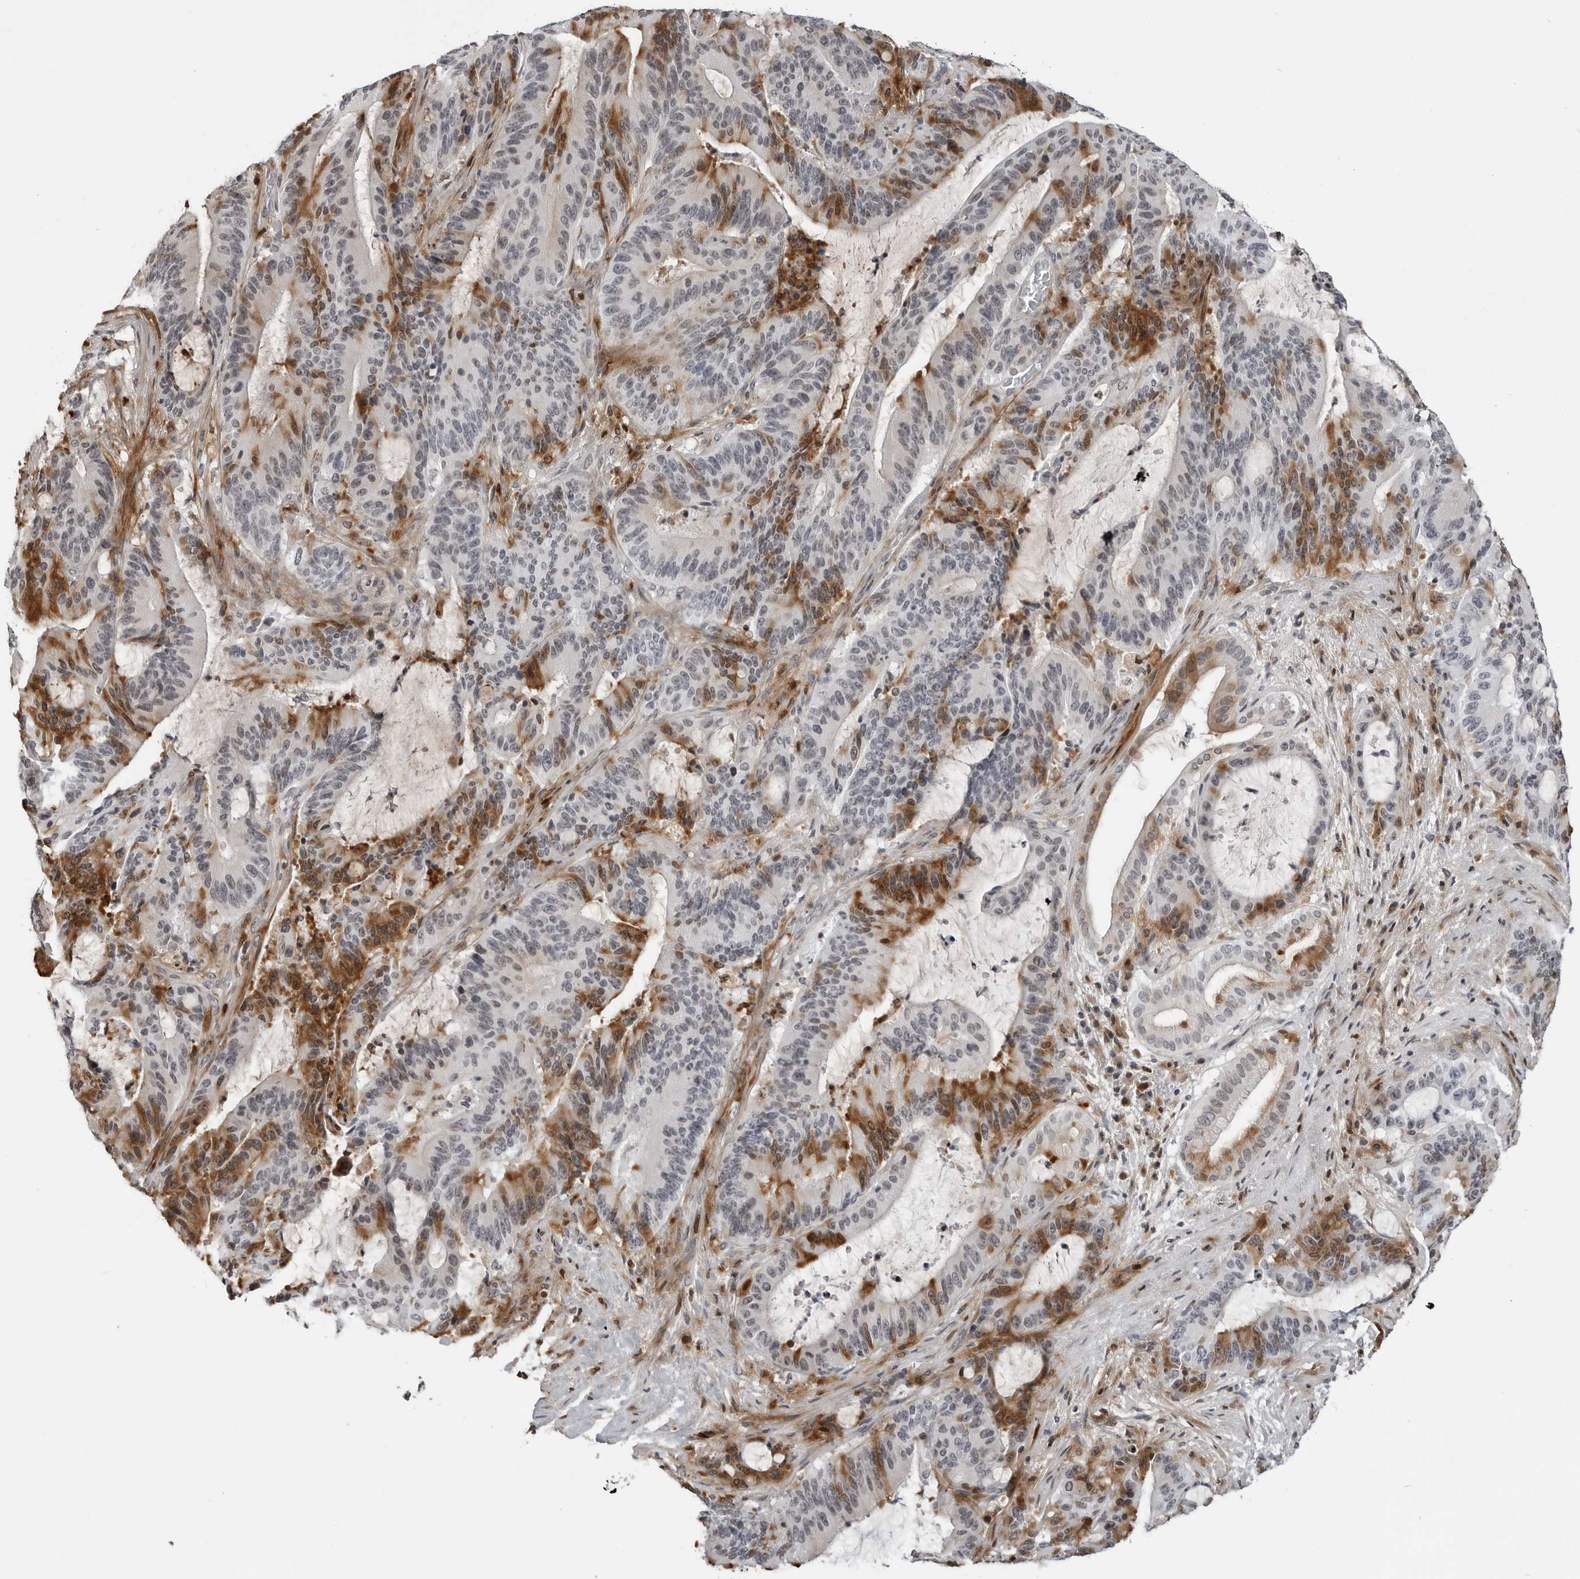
{"staining": {"intensity": "moderate", "quantity": "25%-75%", "location": "cytoplasmic/membranous"}, "tissue": "liver cancer", "cell_type": "Tumor cells", "image_type": "cancer", "snomed": [{"axis": "morphology", "description": "Normal tissue, NOS"}, {"axis": "morphology", "description": "Cholangiocarcinoma"}, {"axis": "topography", "description": "Liver"}, {"axis": "topography", "description": "Peripheral nerve tissue"}], "caption": "Immunohistochemistry (IHC) staining of liver cancer, which reveals medium levels of moderate cytoplasmic/membranous positivity in approximately 25%-75% of tumor cells indicating moderate cytoplasmic/membranous protein positivity. The staining was performed using DAB (3,3'-diaminobenzidine) (brown) for protein detection and nuclei were counterstained in hematoxylin (blue).", "gene": "CXCR5", "patient": {"sex": "female", "age": 73}}